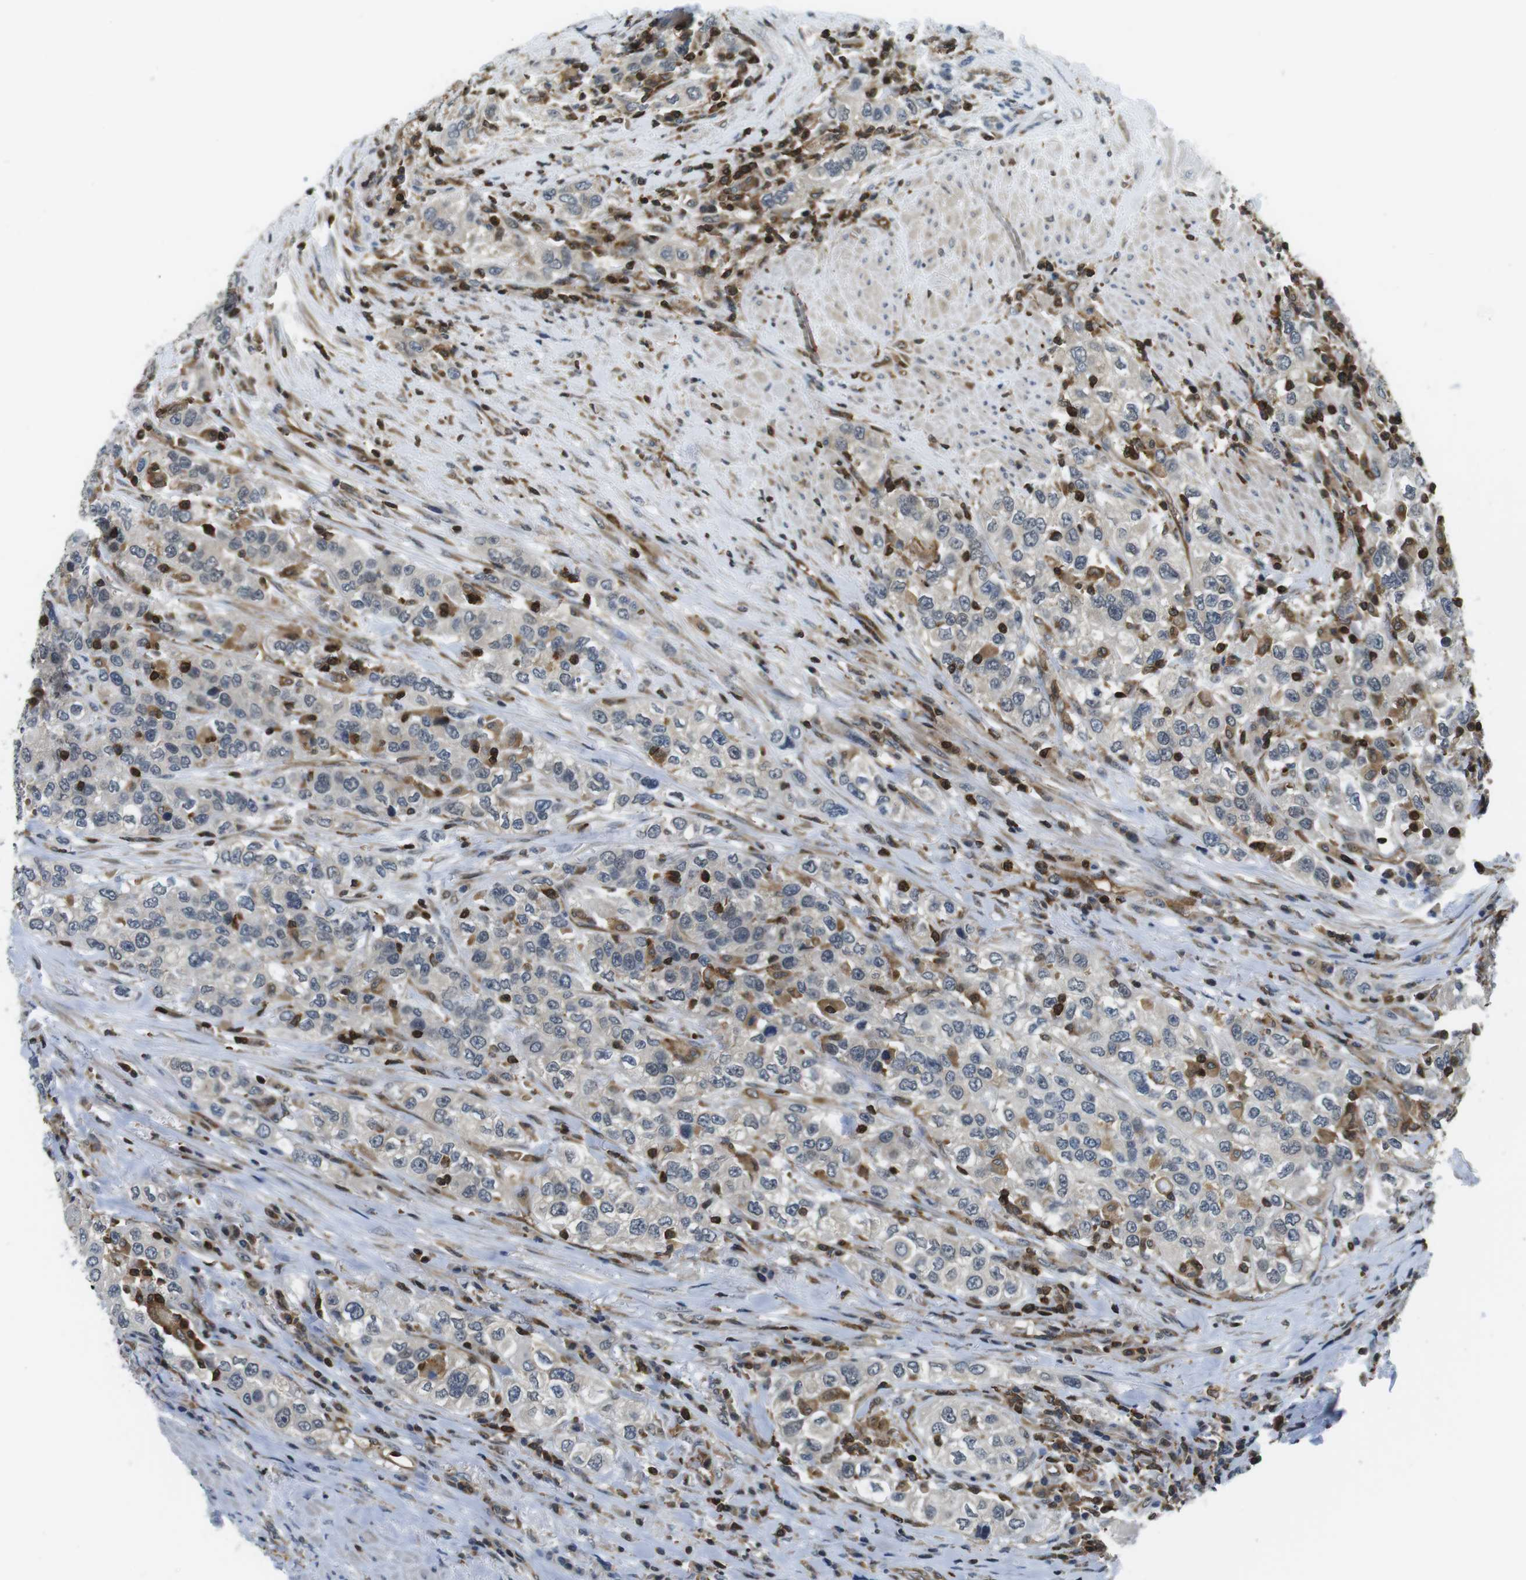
{"staining": {"intensity": "negative", "quantity": "none", "location": "none"}, "tissue": "urothelial cancer", "cell_type": "Tumor cells", "image_type": "cancer", "snomed": [{"axis": "morphology", "description": "Urothelial carcinoma, High grade"}, {"axis": "topography", "description": "Urinary bladder"}], "caption": "There is no significant staining in tumor cells of urothelial carcinoma (high-grade).", "gene": "STK10", "patient": {"sex": "female", "age": 80}}